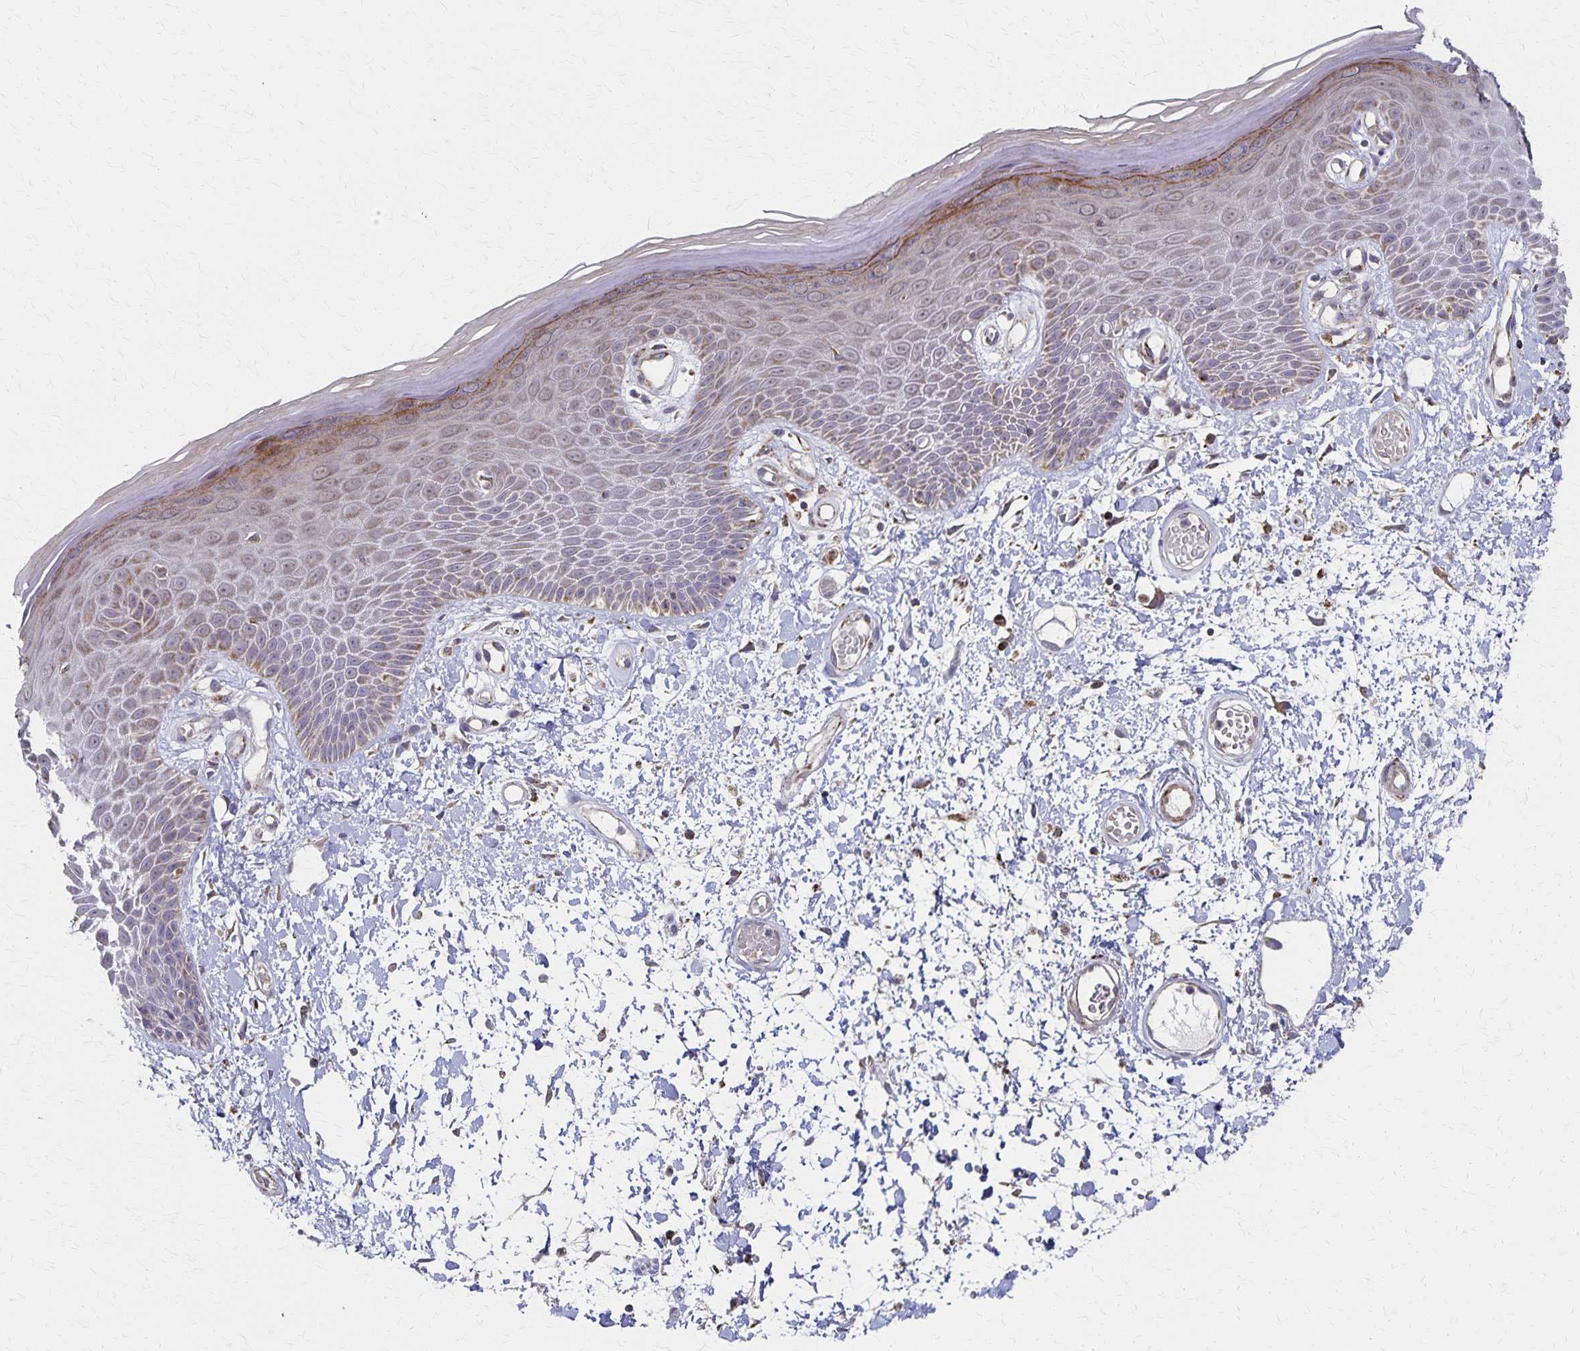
{"staining": {"intensity": "moderate", "quantity": "25%-75%", "location": "cytoplasmic/membranous"}, "tissue": "skin", "cell_type": "Epidermal cells", "image_type": "normal", "snomed": [{"axis": "morphology", "description": "Normal tissue, NOS"}, {"axis": "topography", "description": "Anal"}, {"axis": "topography", "description": "Peripheral nerve tissue"}], "caption": "Unremarkable skin shows moderate cytoplasmic/membranous positivity in about 25%-75% of epidermal cells, visualized by immunohistochemistry. The staining was performed using DAB (3,3'-diaminobenzidine), with brown indicating positive protein expression. Nuclei are stained blue with hematoxylin.", "gene": "DYRK4", "patient": {"sex": "male", "age": 78}}